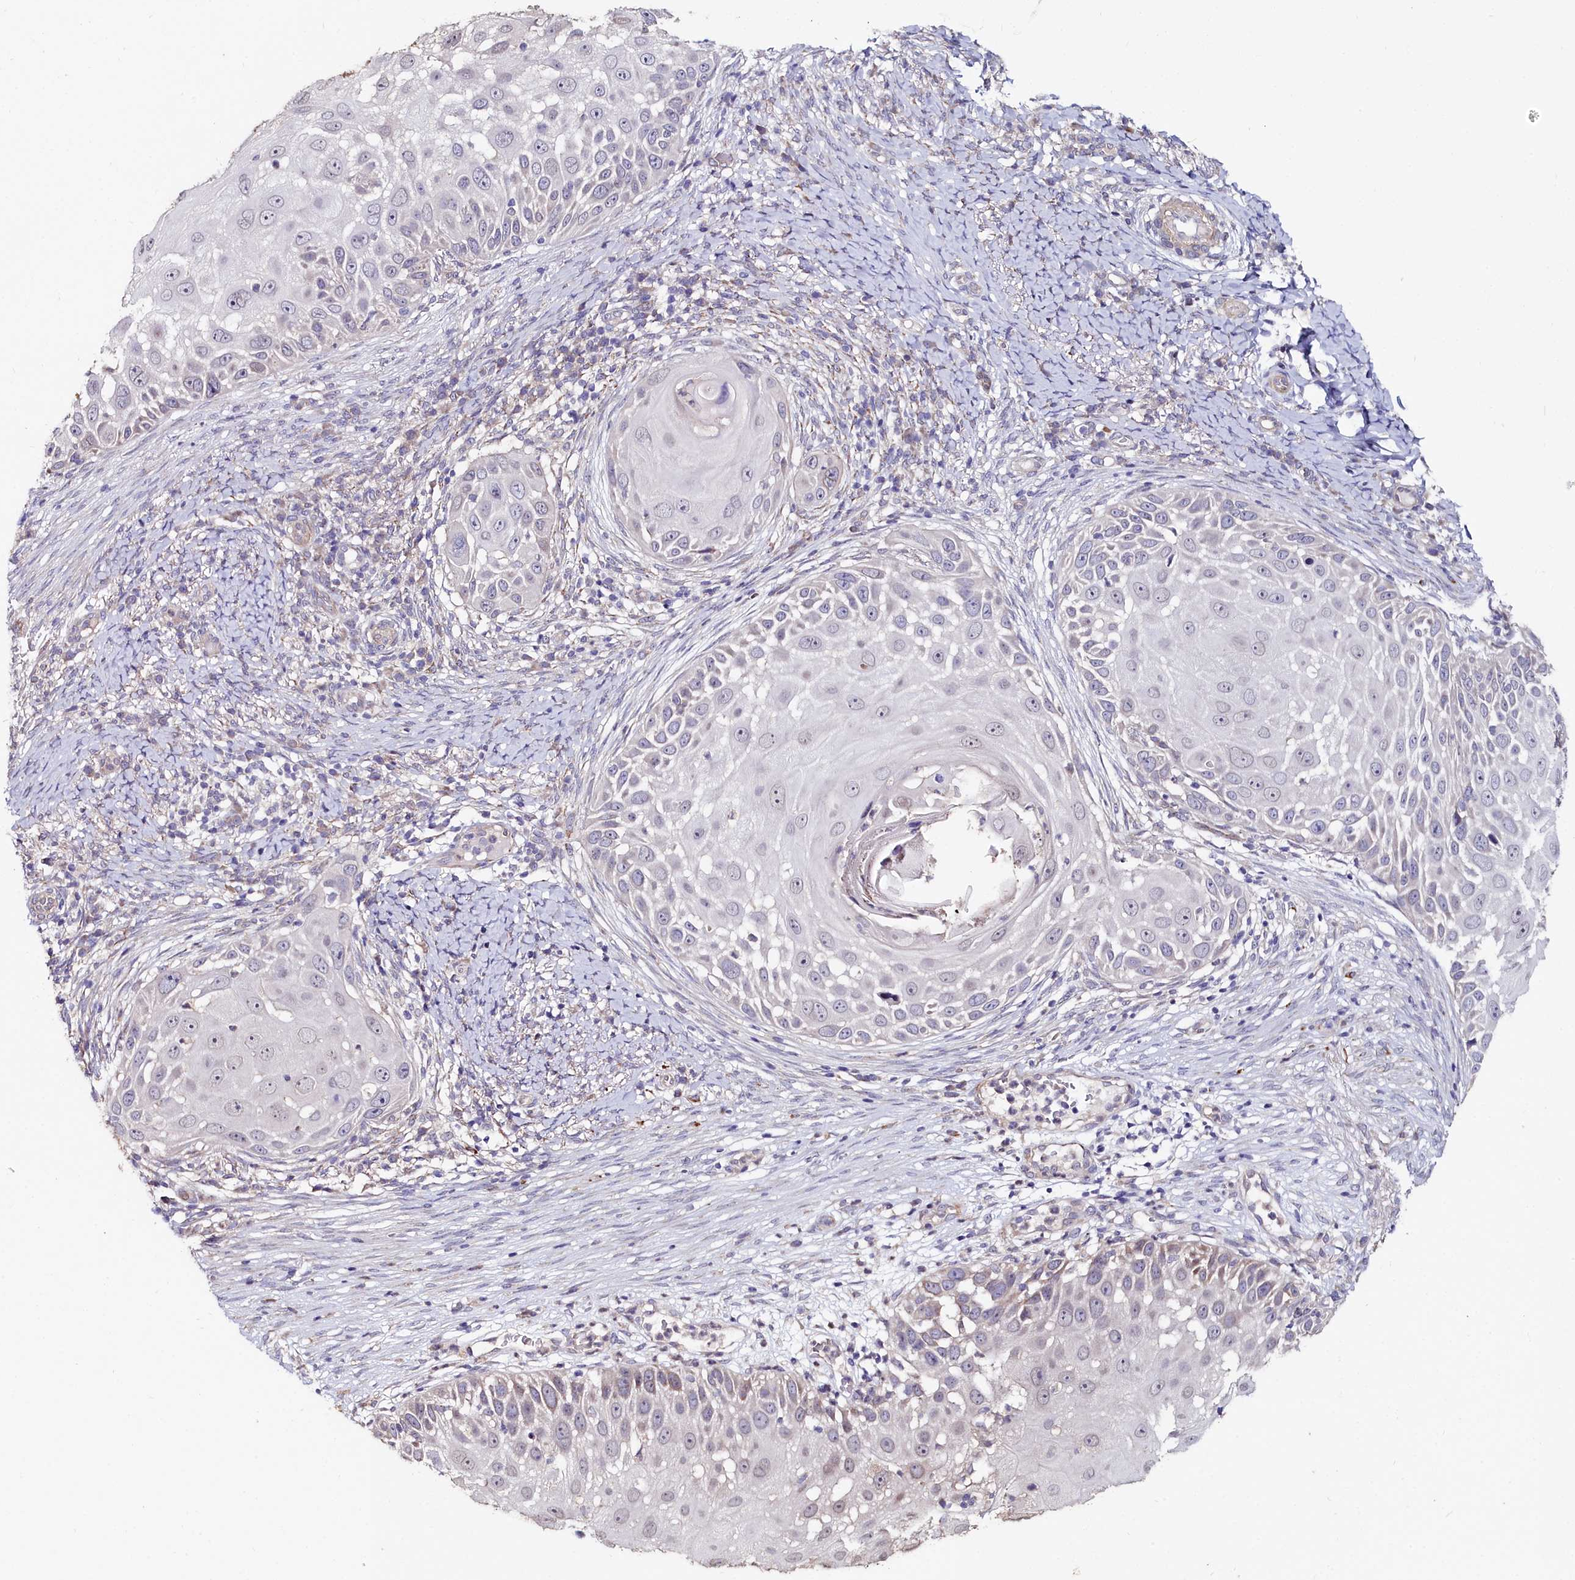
{"staining": {"intensity": "negative", "quantity": "none", "location": "none"}, "tissue": "skin cancer", "cell_type": "Tumor cells", "image_type": "cancer", "snomed": [{"axis": "morphology", "description": "Squamous cell carcinoma, NOS"}, {"axis": "topography", "description": "Skin"}], "caption": "An immunohistochemistry histopathology image of skin cancer is shown. There is no staining in tumor cells of skin cancer.", "gene": "C4orf19", "patient": {"sex": "female", "age": 44}}